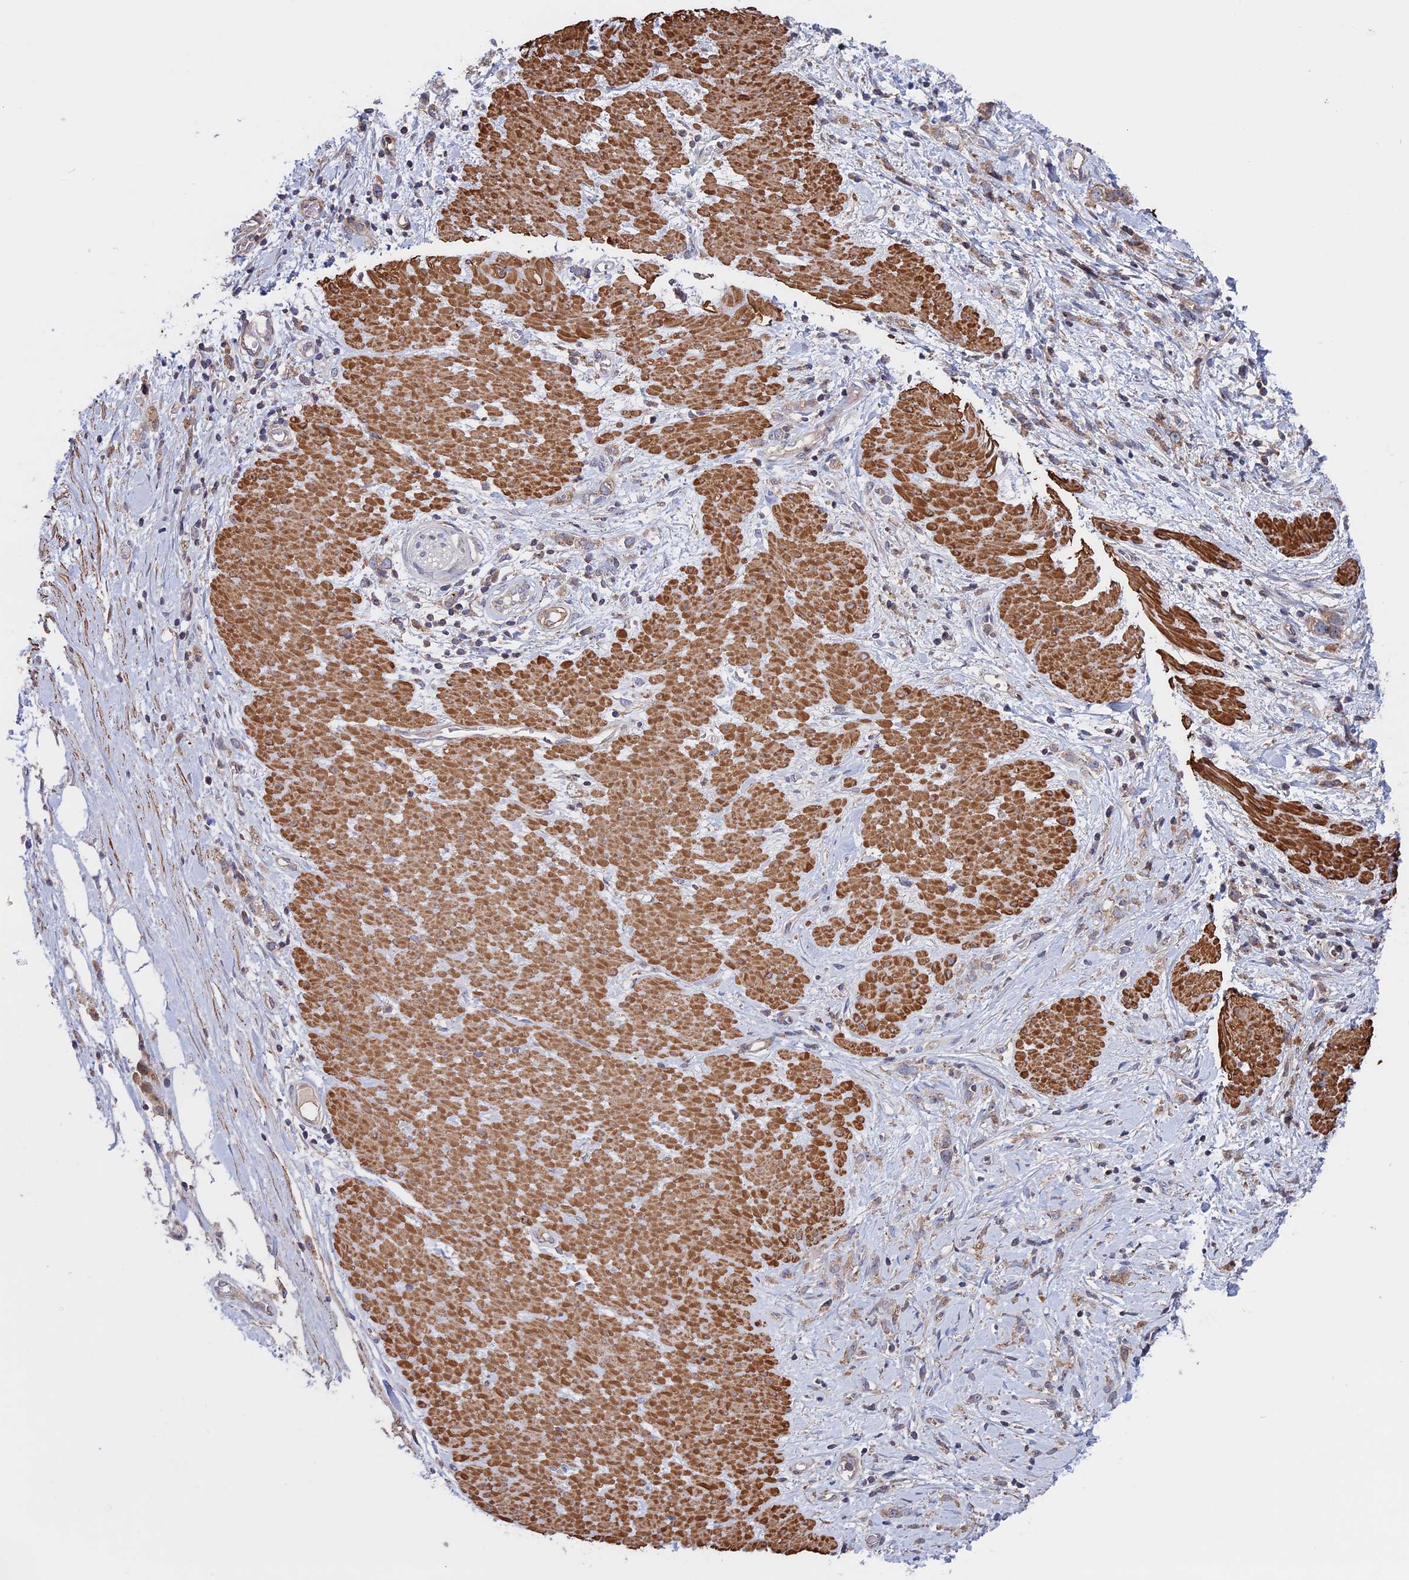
{"staining": {"intensity": "weak", "quantity": ">75%", "location": "cytoplasmic/membranous"}, "tissue": "stomach cancer", "cell_type": "Tumor cells", "image_type": "cancer", "snomed": [{"axis": "morphology", "description": "Adenocarcinoma, NOS"}, {"axis": "topography", "description": "Stomach"}], "caption": "The micrograph exhibits immunohistochemical staining of stomach adenocarcinoma. There is weak cytoplasmic/membranous positivity is appreciated in approximately >75% of tumor cells.", "gene": "LYPD5", "patient": {"sex": "female", "age": 76}}